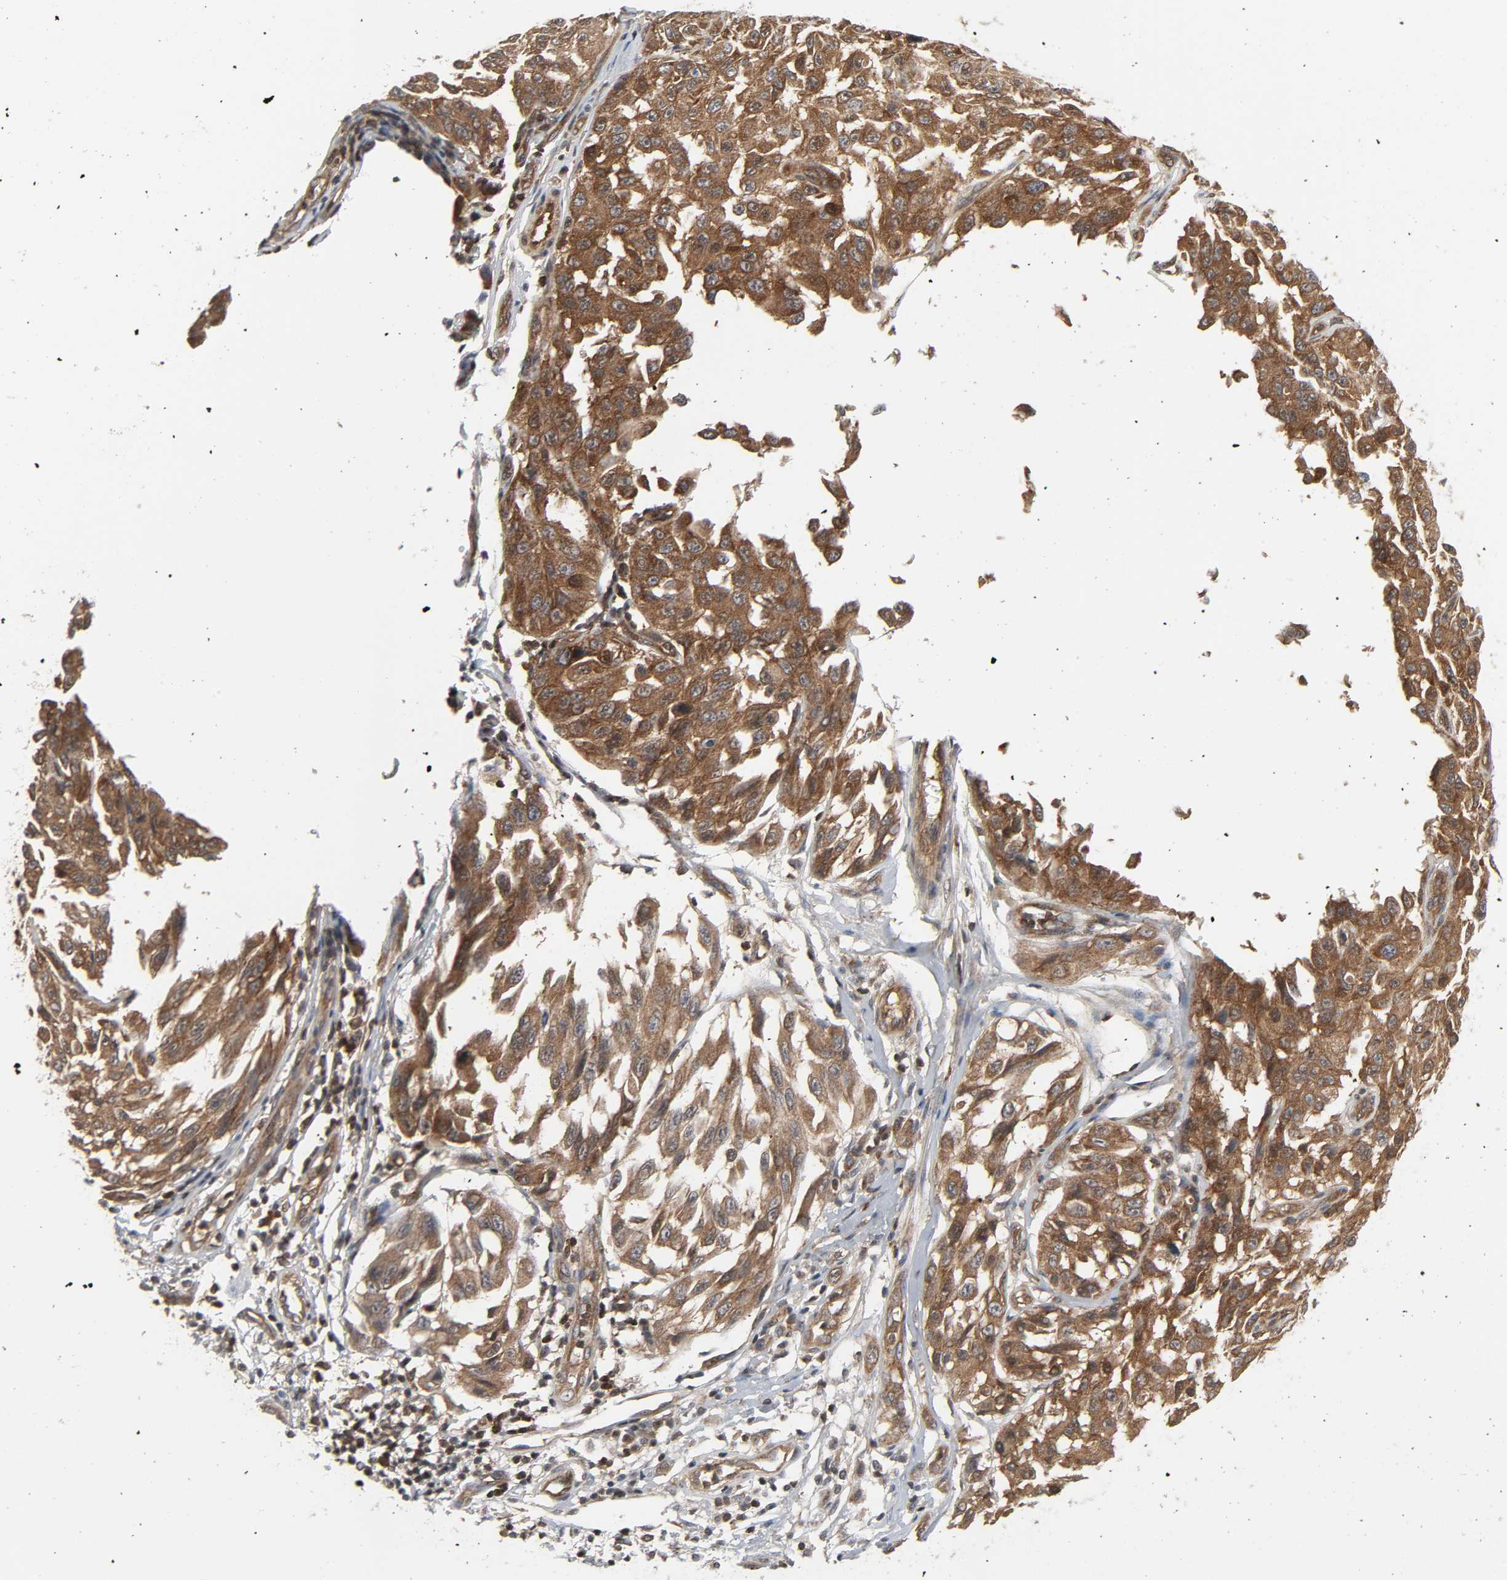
{"staining": {"intensity": "strong", "quantity": ">75%", "location": "cytoplasmic/membranous"}, "tissue": "melanoma", "cell_type": "Tumor cells", "image_type": "cancer", "snomed": [{"axis": "morphology", "description": "Malignant melanoma, NOS"}, {"axis": "topography", "description": "Skin"}], "caption": "Immunohistochemistry histopathology image of neoplastic tissue: human malignant melanoma stained using IHC exhibits high levels of strong protein expression localized specifically in the cytoplasmic/membranous of tumor cells, appearing as a cytoplasmic/membranous brown color.", "gene": "GSK3A", "patient": {"sex": "male", "age": 30}}